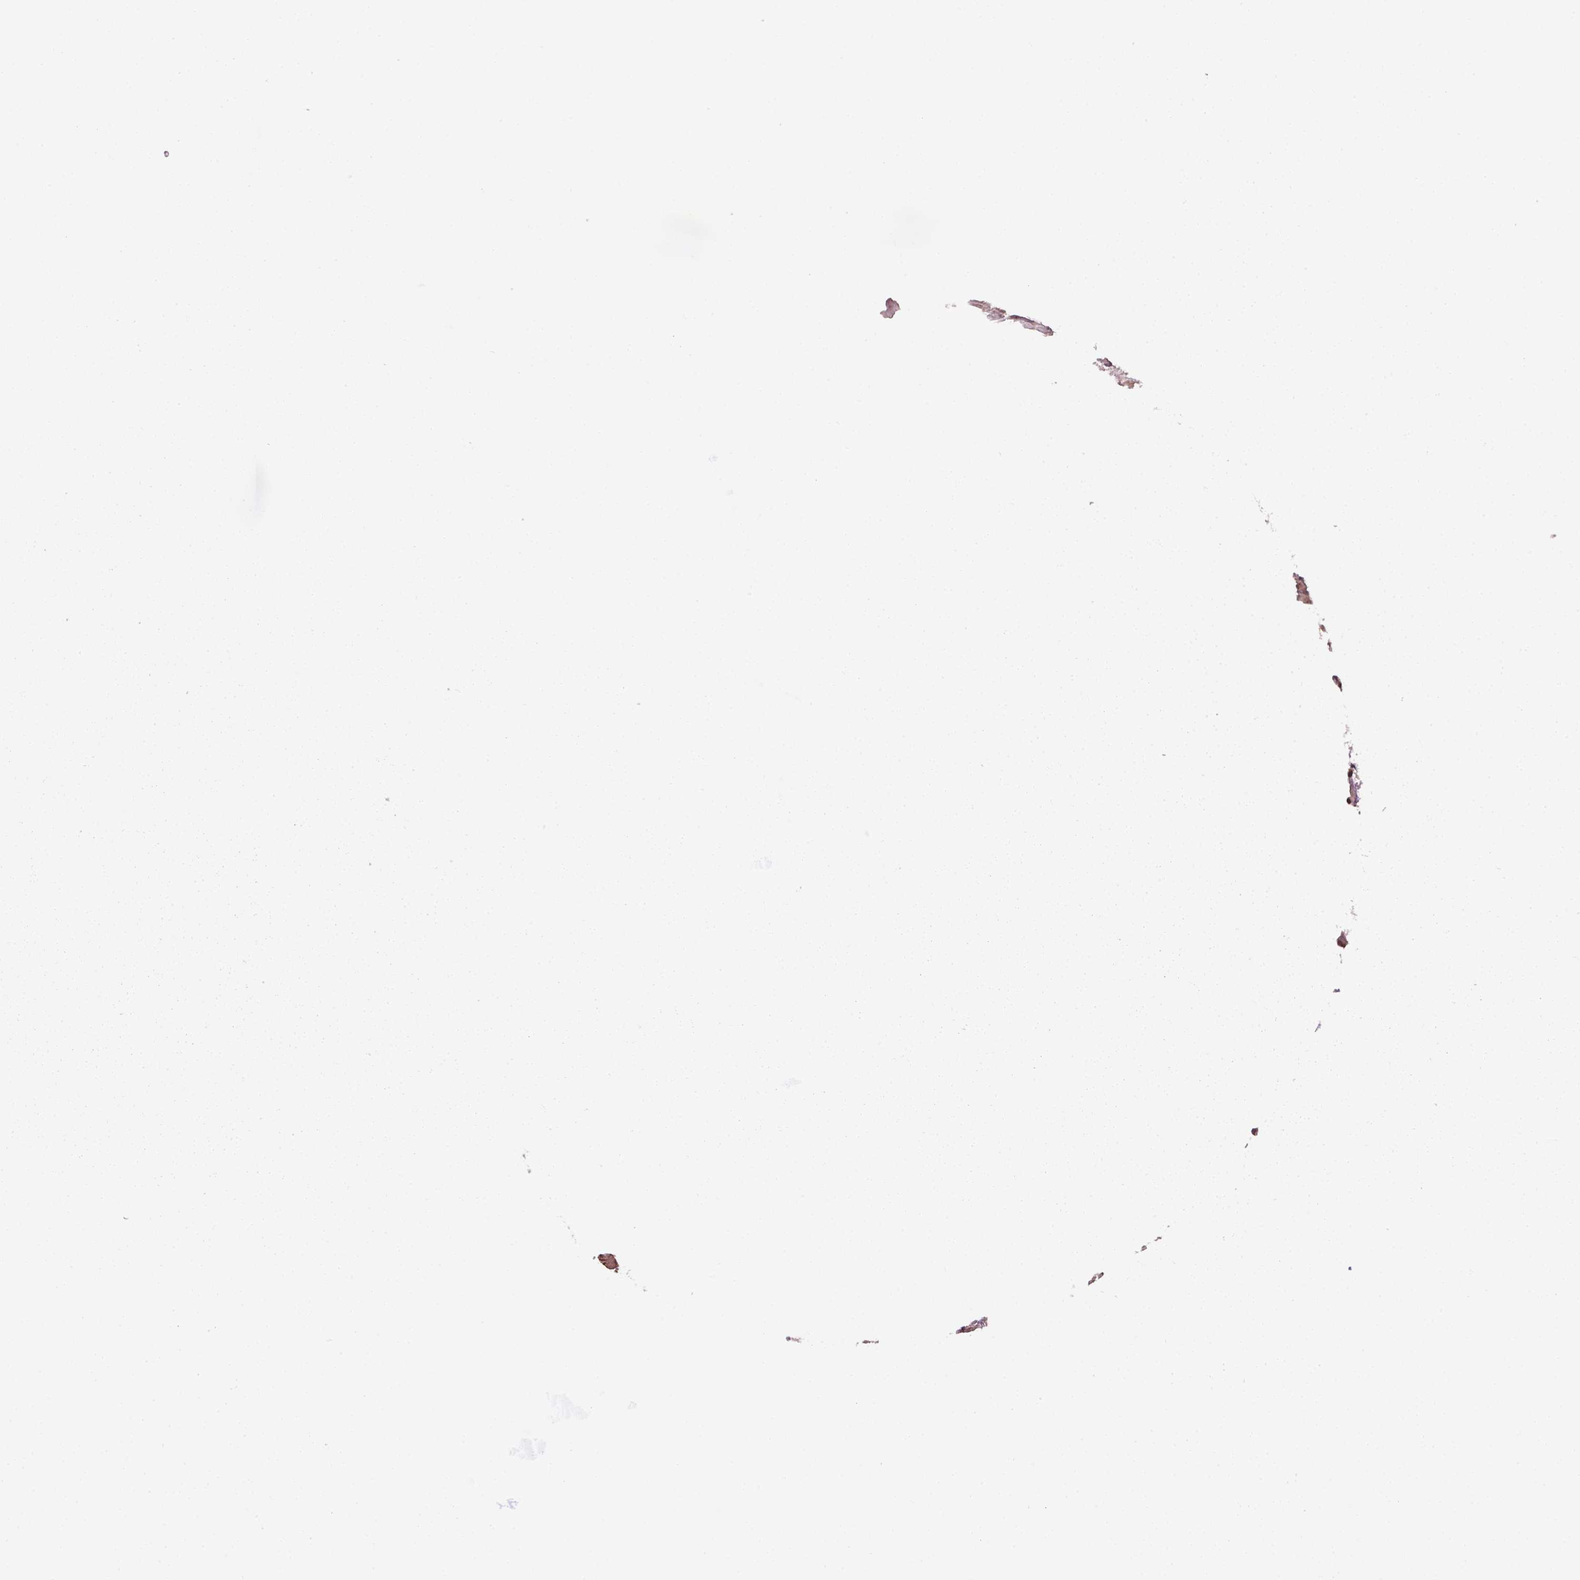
{"staining": {"intensity": "moderate", "quantity": ">75%", "location": "cytoplasmic/membranous,nuclear"}, "tissue": "head and neck cancer", "cell_type": "Tumor cells", "image_type": "cancer", "snomed": [{"axis": "morphology", "description": "Squamous cell carcinoma, NOS"}, {"axis": "topography", "description": "Head-Neck"}], "caption": "Immunohistochemistry (DAB) staining of human head and neck squamous cell carcinoma displays moderate cytoplasmic/membranous and nuclear protein expression in approximately >75% of tumor cells.", "gene": "NUDT9", "patient": {"sex": "male", "age": 52}}